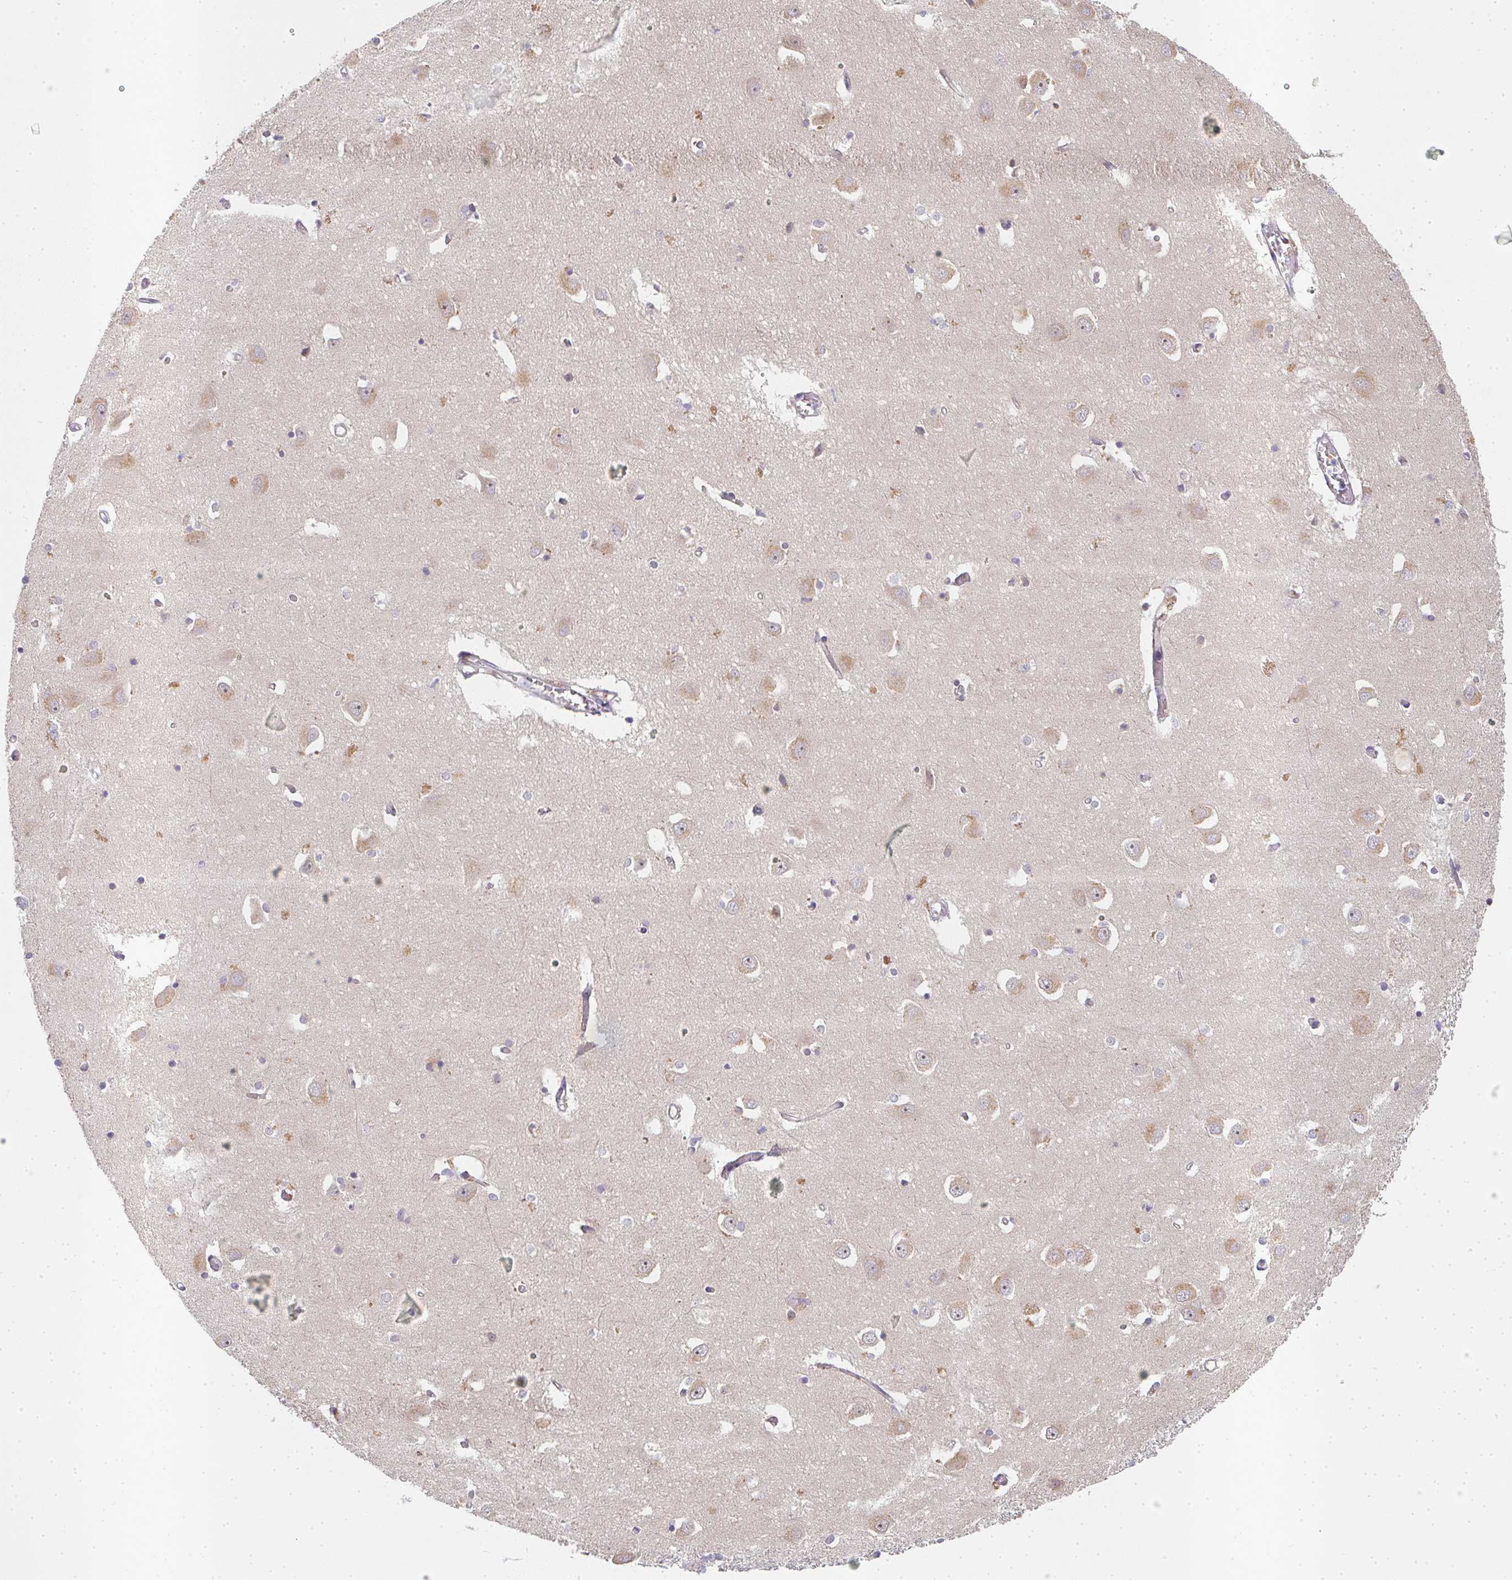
{"staining": {"intensity": "weak", "quantity": "<25%", "location": "cytoplasmic/membranous"}, "tissue": "caudate", "cell_type": "Glial cells", "image_type": "normal", "snomed": [{"axis": "morphology", "description": "Normal tissue, NOS"}, {"axis": "topography", "description": "Lateral ventricle wall"}, {"axis": "topography", "description": "Hippocampus"}], "caption": "IHC micrograph of normal caudate stained for a protein (brown), which exhibits no staining in glial cells.", "gene": "SLC35B3", "patient": {"sex": "female", "age": 63}}